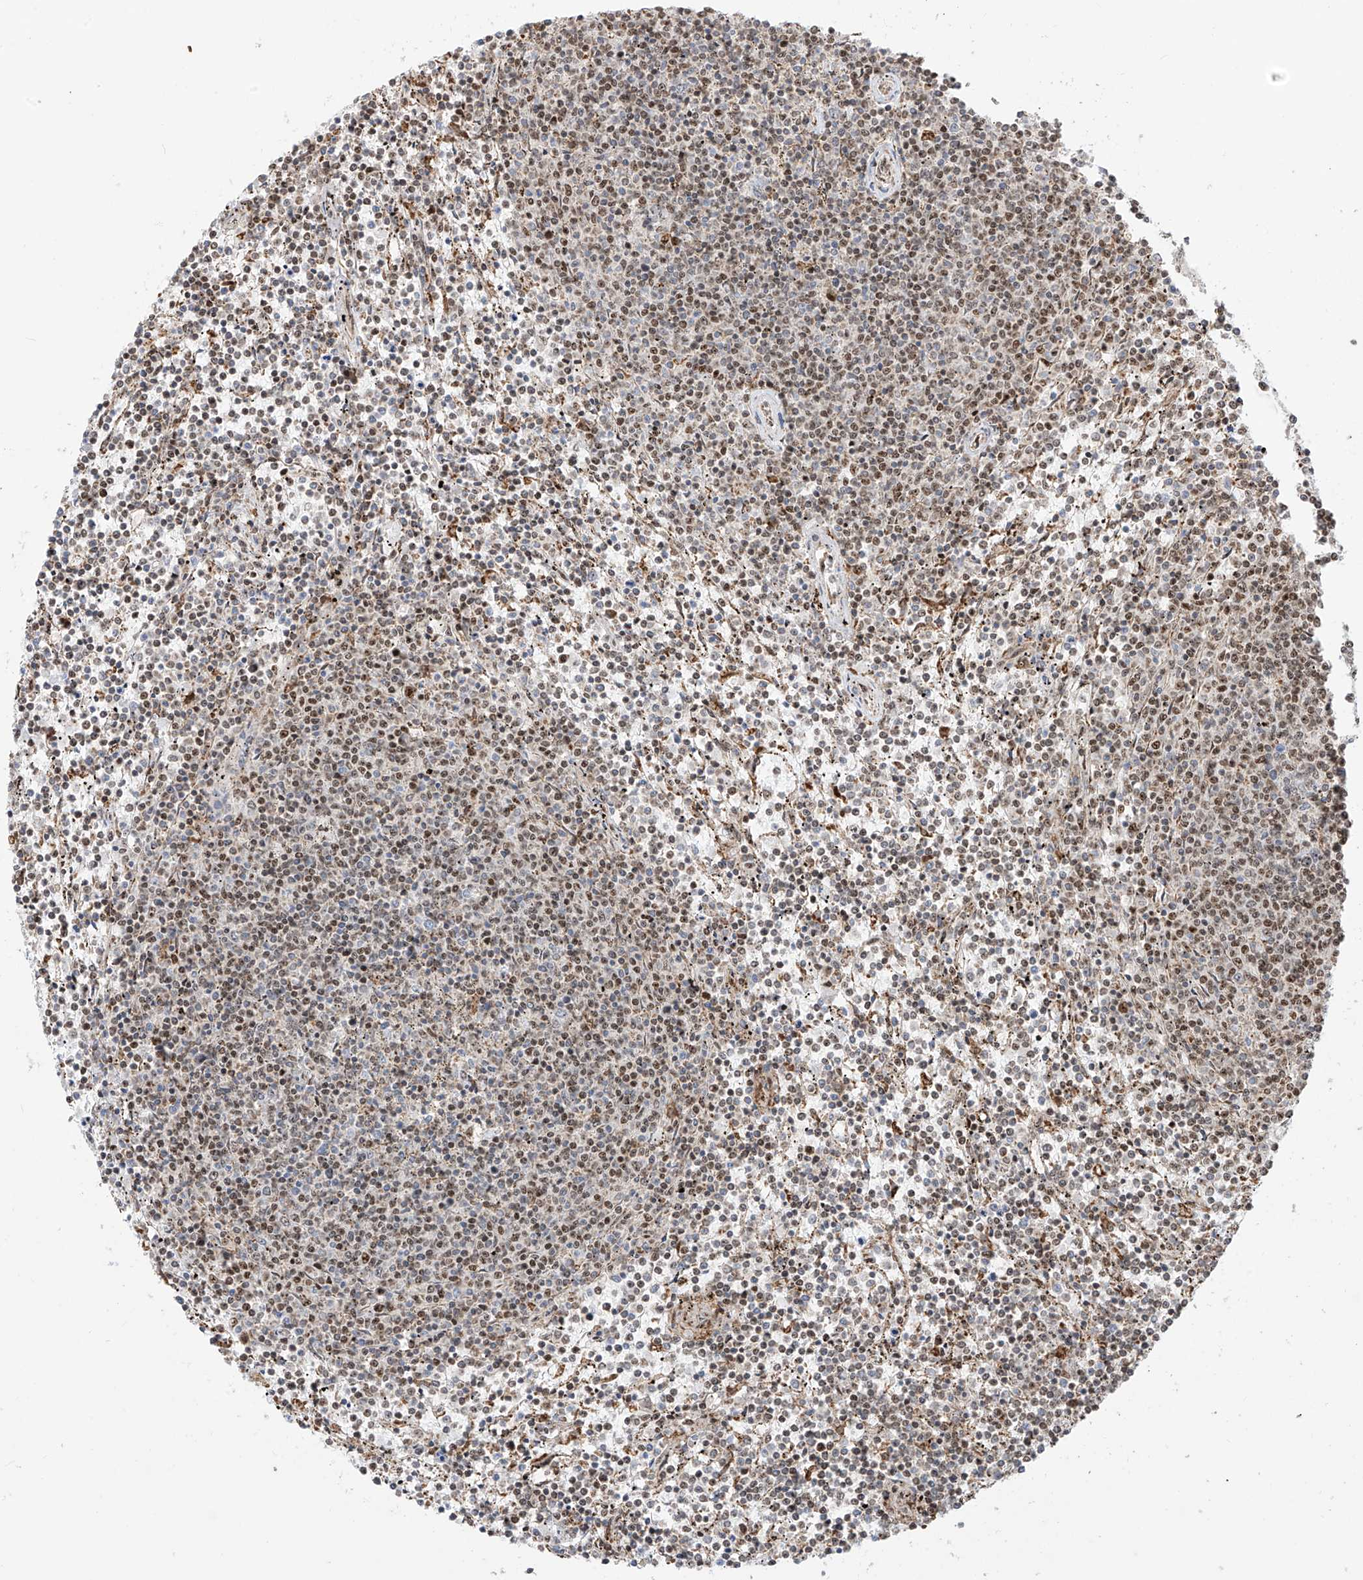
{"staining": {"intensity": "moderate", "quantity": "25%-75%", "location": "nuclear"}, "tissue": "lymphoma", "cell_type": "Tumor cells", "image_type": "cancer", "snomed": [{"axis": "morphology", "description": "Malignant lymphoma, non-Hodgkin's type, Low grade"}, {"axis": "topography", "description": "Spleen"}], "caption": "Immunohistochemical staining of human lymphoma reveals medium levels of moderate nuclear protein positivity in about 25%-75% of tumor cells.", "gene": "ZBTB8A", "patient": {"sex": "female", "age": 50}}